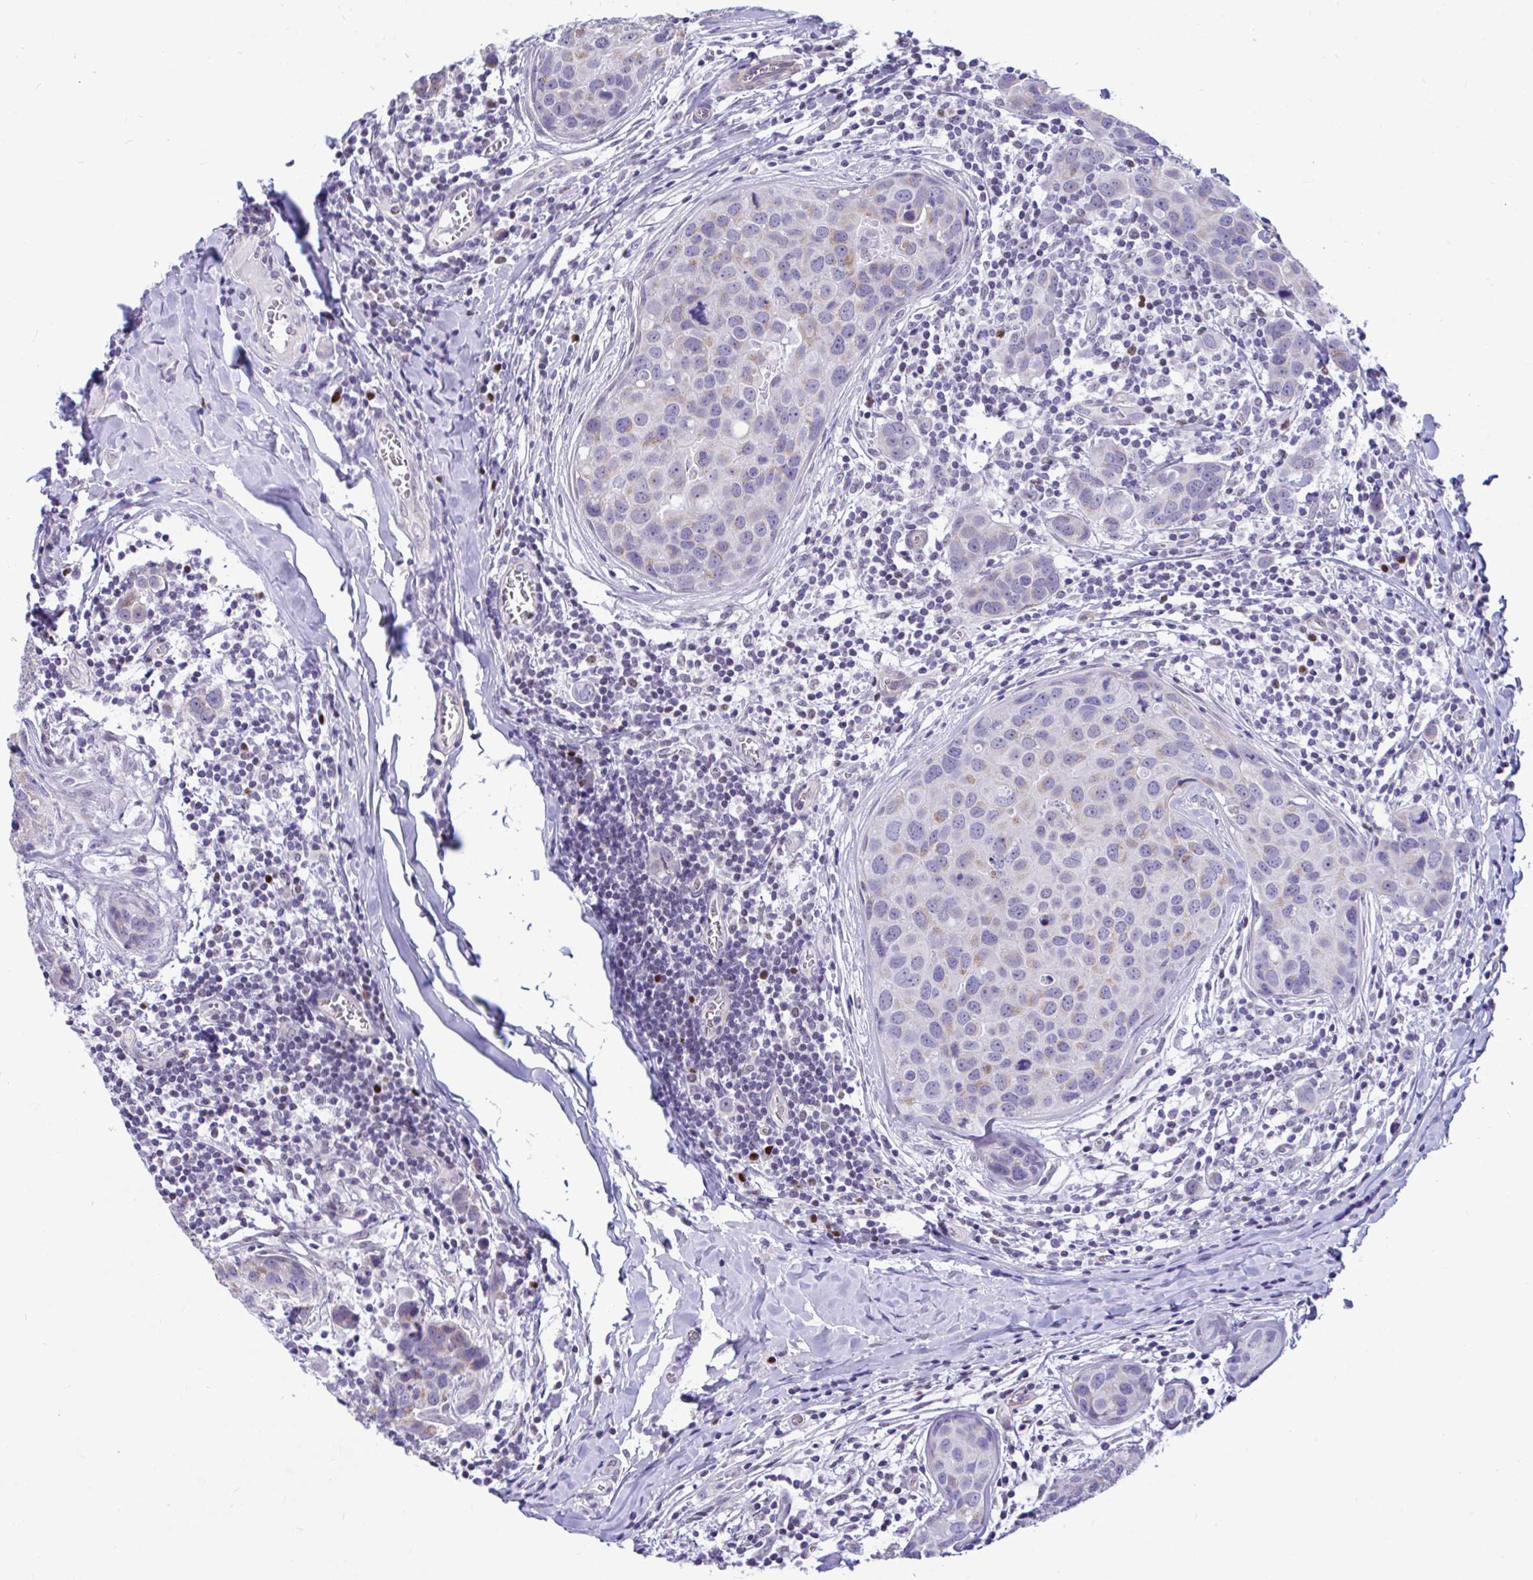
{"staining": {"intensity": "weak", "quantity": "<25%", "location": "cytoplasmic/membranous"}, "tissue": "breast cancer", "cell_type": "Tumor cells", "image_type": "cancer", "snomed": [{"axis": "morphology", "description": "Duct carcinoma"}, {"axis": "topography", "description": "Breast"}], "caption": "This is an immunohistochemistry (IHC) histopathology image of breast cancer (invasive ductal carcinoma). There is no staining in tumor cells.", "gene": "SLC25A51", "patient": {"sex": "female", "age": 24}}